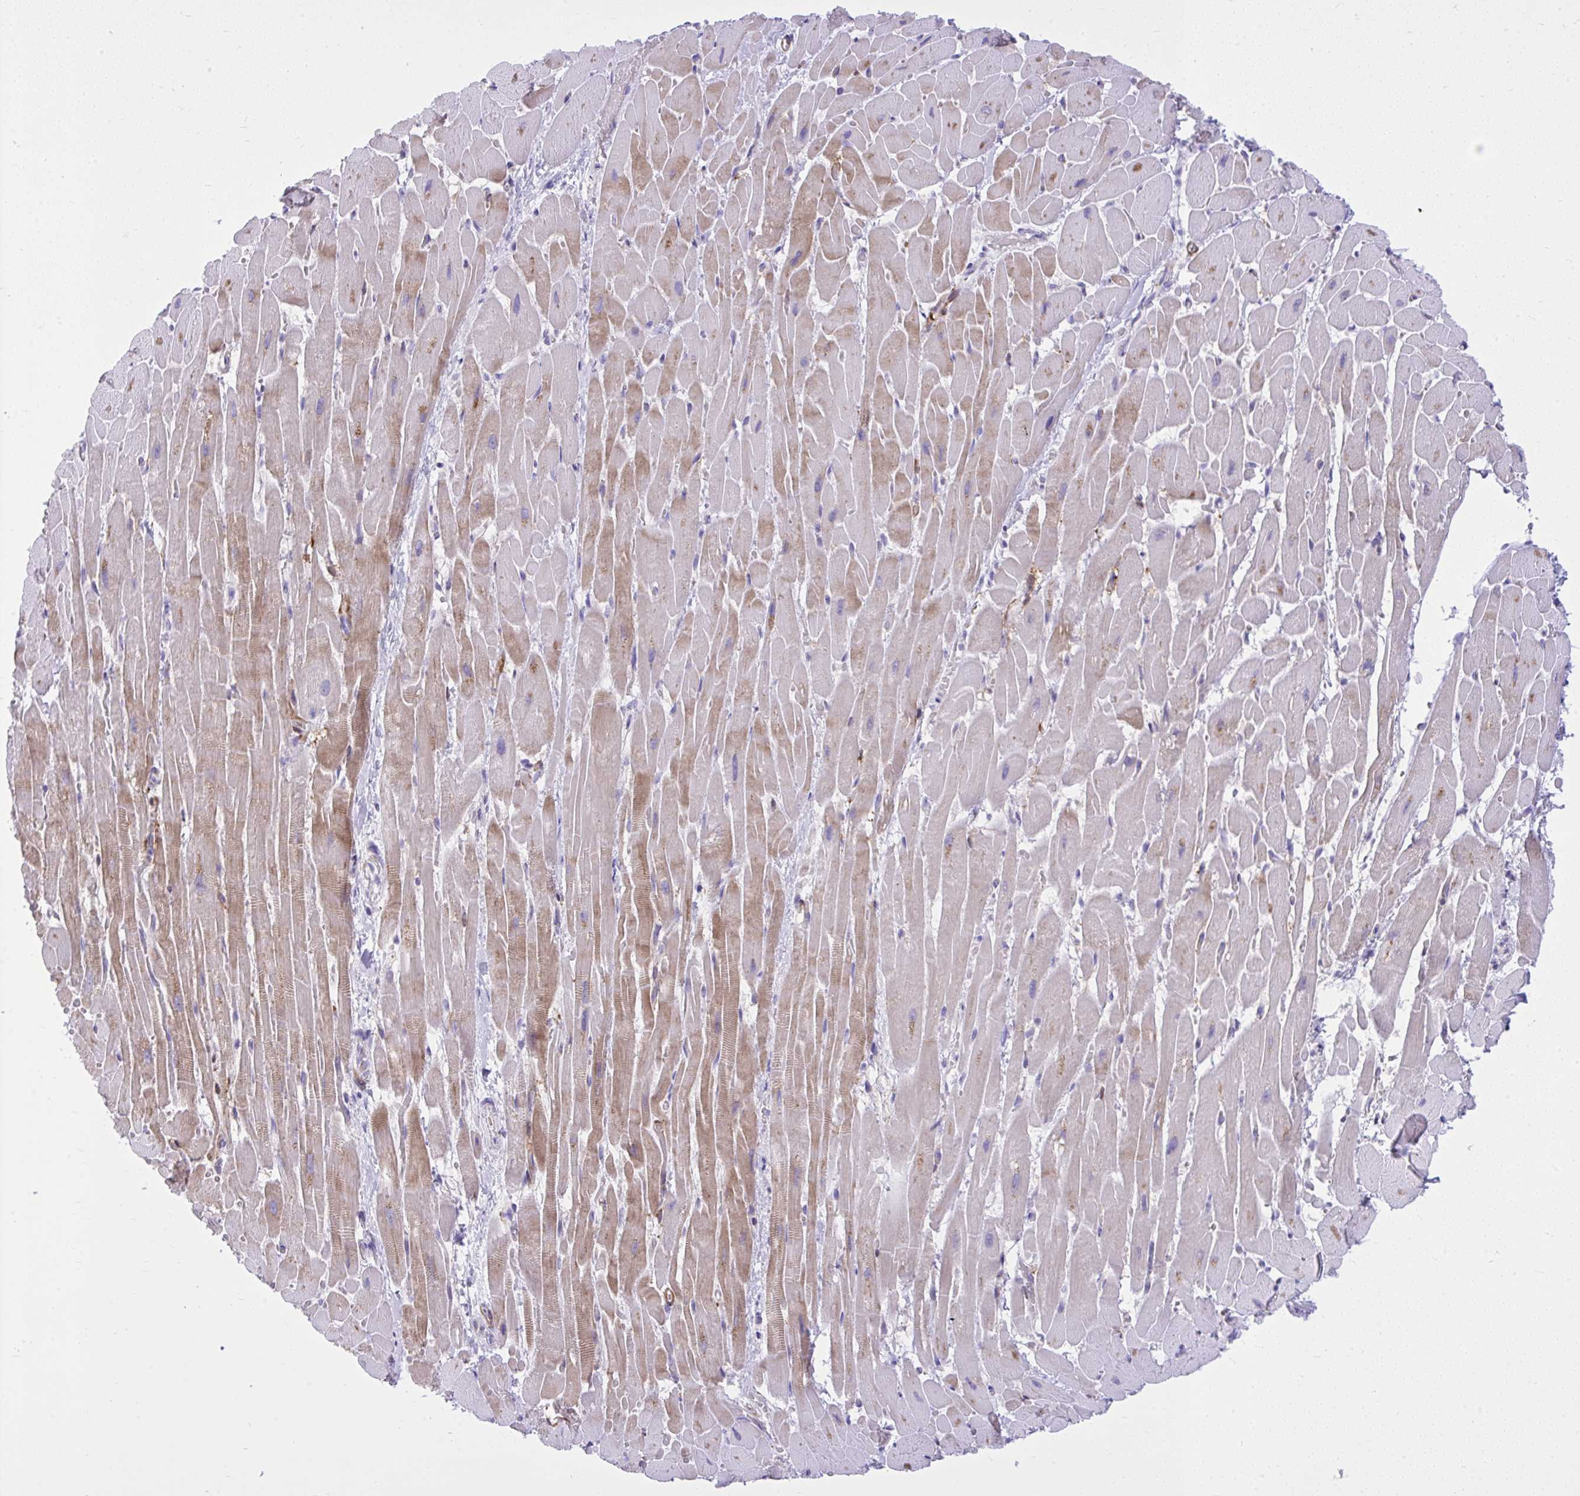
{"staining": {"intensity": "moderate", "quantity": "25%-75%", "location": "cytoplasmic/membranous"}, "tissue": "heart muscle", "cell_type": "Cardiomyocytes", "image_type": "normal", "snomed": [{"axis": "morphology", "description": "Normal tissue, NOS"}, {"axis": "topography", "description": "Heart"}], "caption": "High-power microscopy captured an immunohistochemistry histopathology image of normal heart muscle, revealing moderate cytoplasmic/membranous positivity in about 25%-75% of cardiomyocytes. The staining is performed using DAB brown chromogen to label protein expression. The nuclei are counter-stained blue using hematoxylin.", "gene": "GPRIN3", "patient": {"sex": "male", "age": 37}}